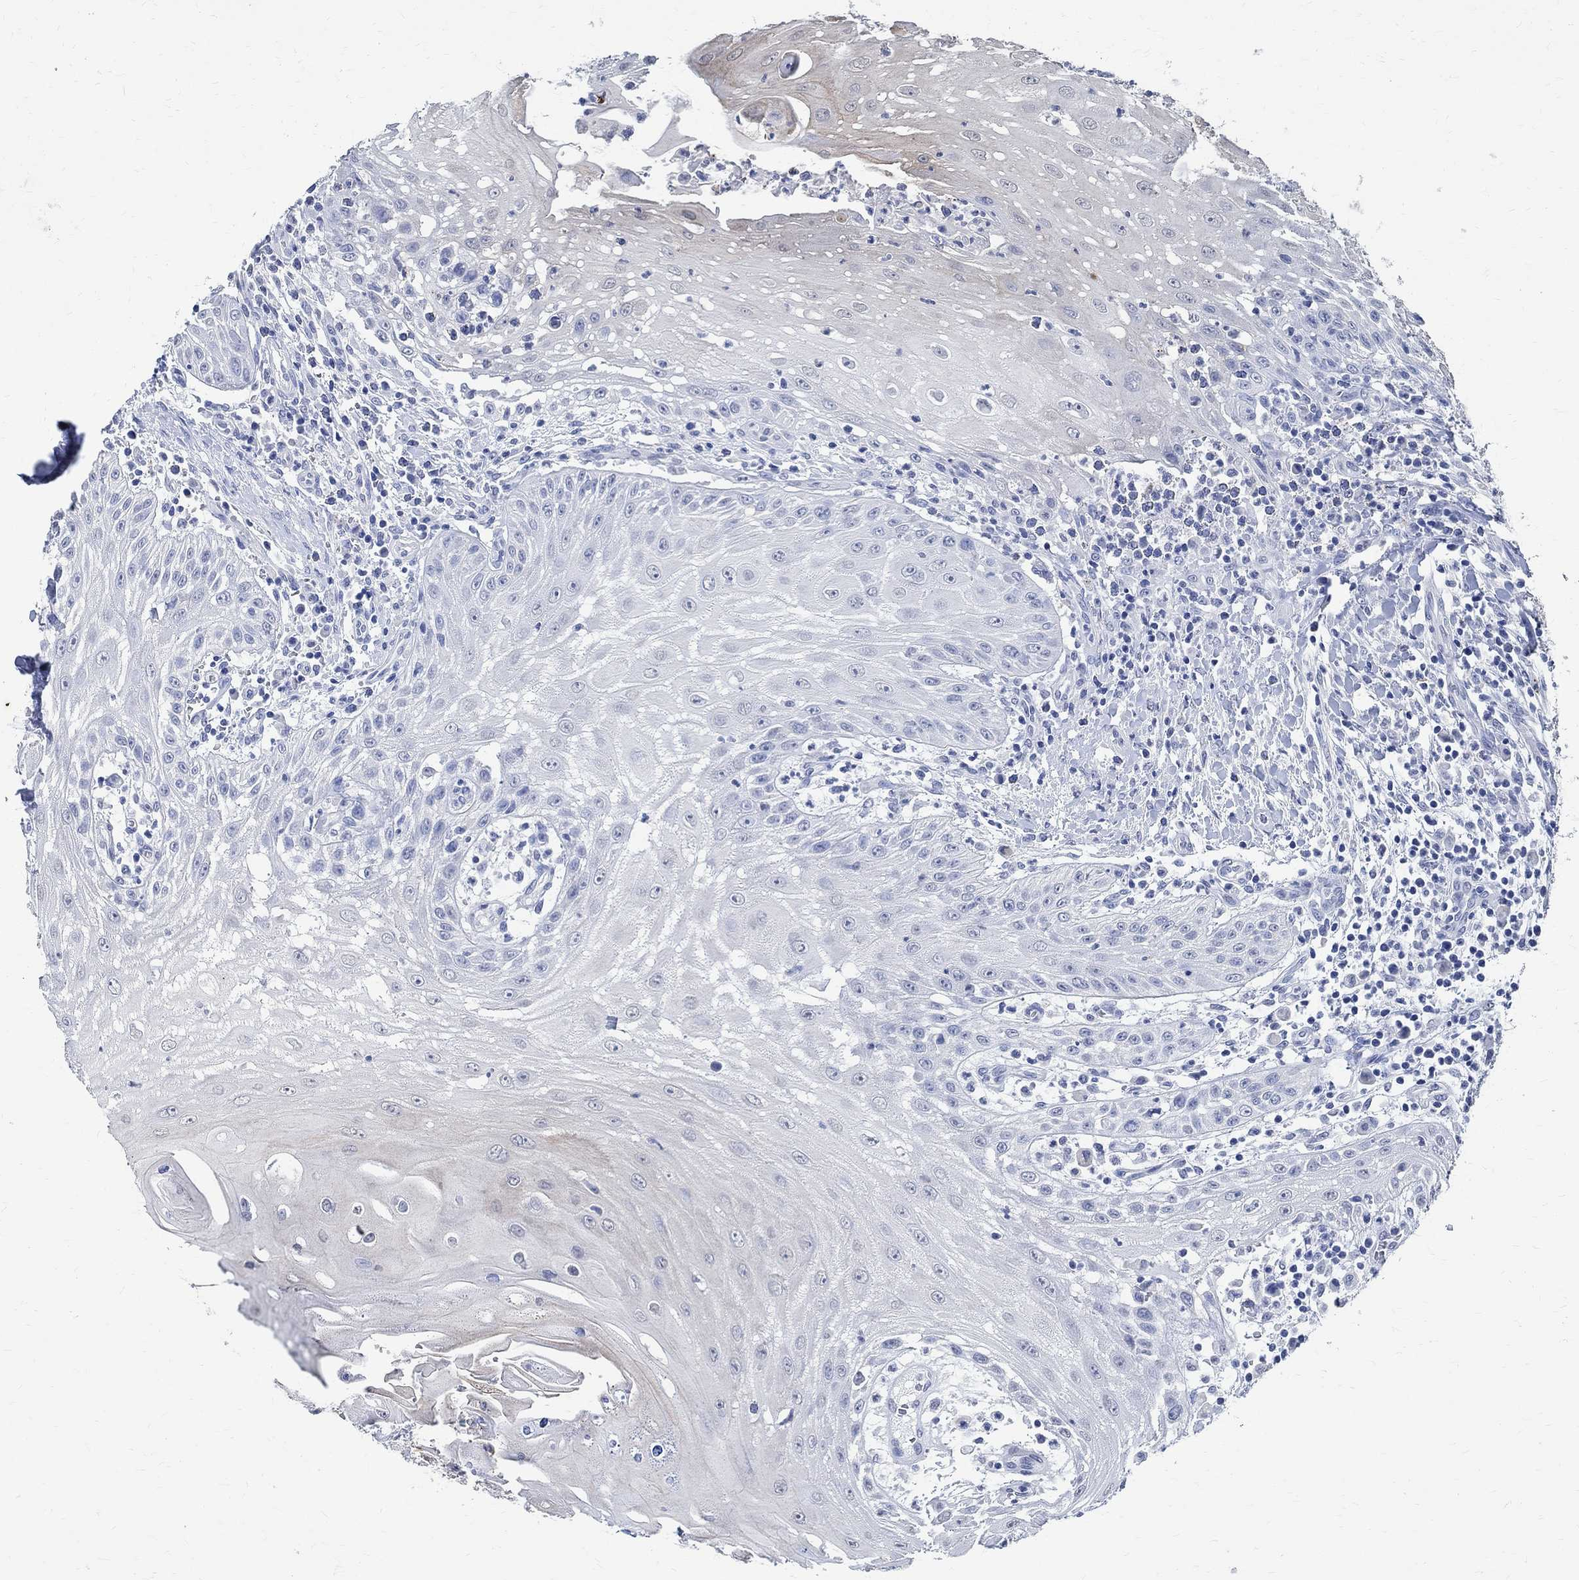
{"staining": {"intensity": "negative", "quantity": "none", "location": "none"}, "tissue": "head and neck cancer", "cell_type": "Tumor cells", "image_type": "cancer", "snomed": [{"axis": "morphology", "description": "Squamous cell carcinoma, NOS"}, {"axis": "topography", "description": "Oral tissue"}, {"axis": "topography", "description": "Head-Neck"}], "caption": "Immunohistochemistry of human head and neck cancer (squamous cell carcinoma) exhibits no expression in tumor cells.", "gene": "TMEM221", "patient": {"sex": "male", "age": 58}}